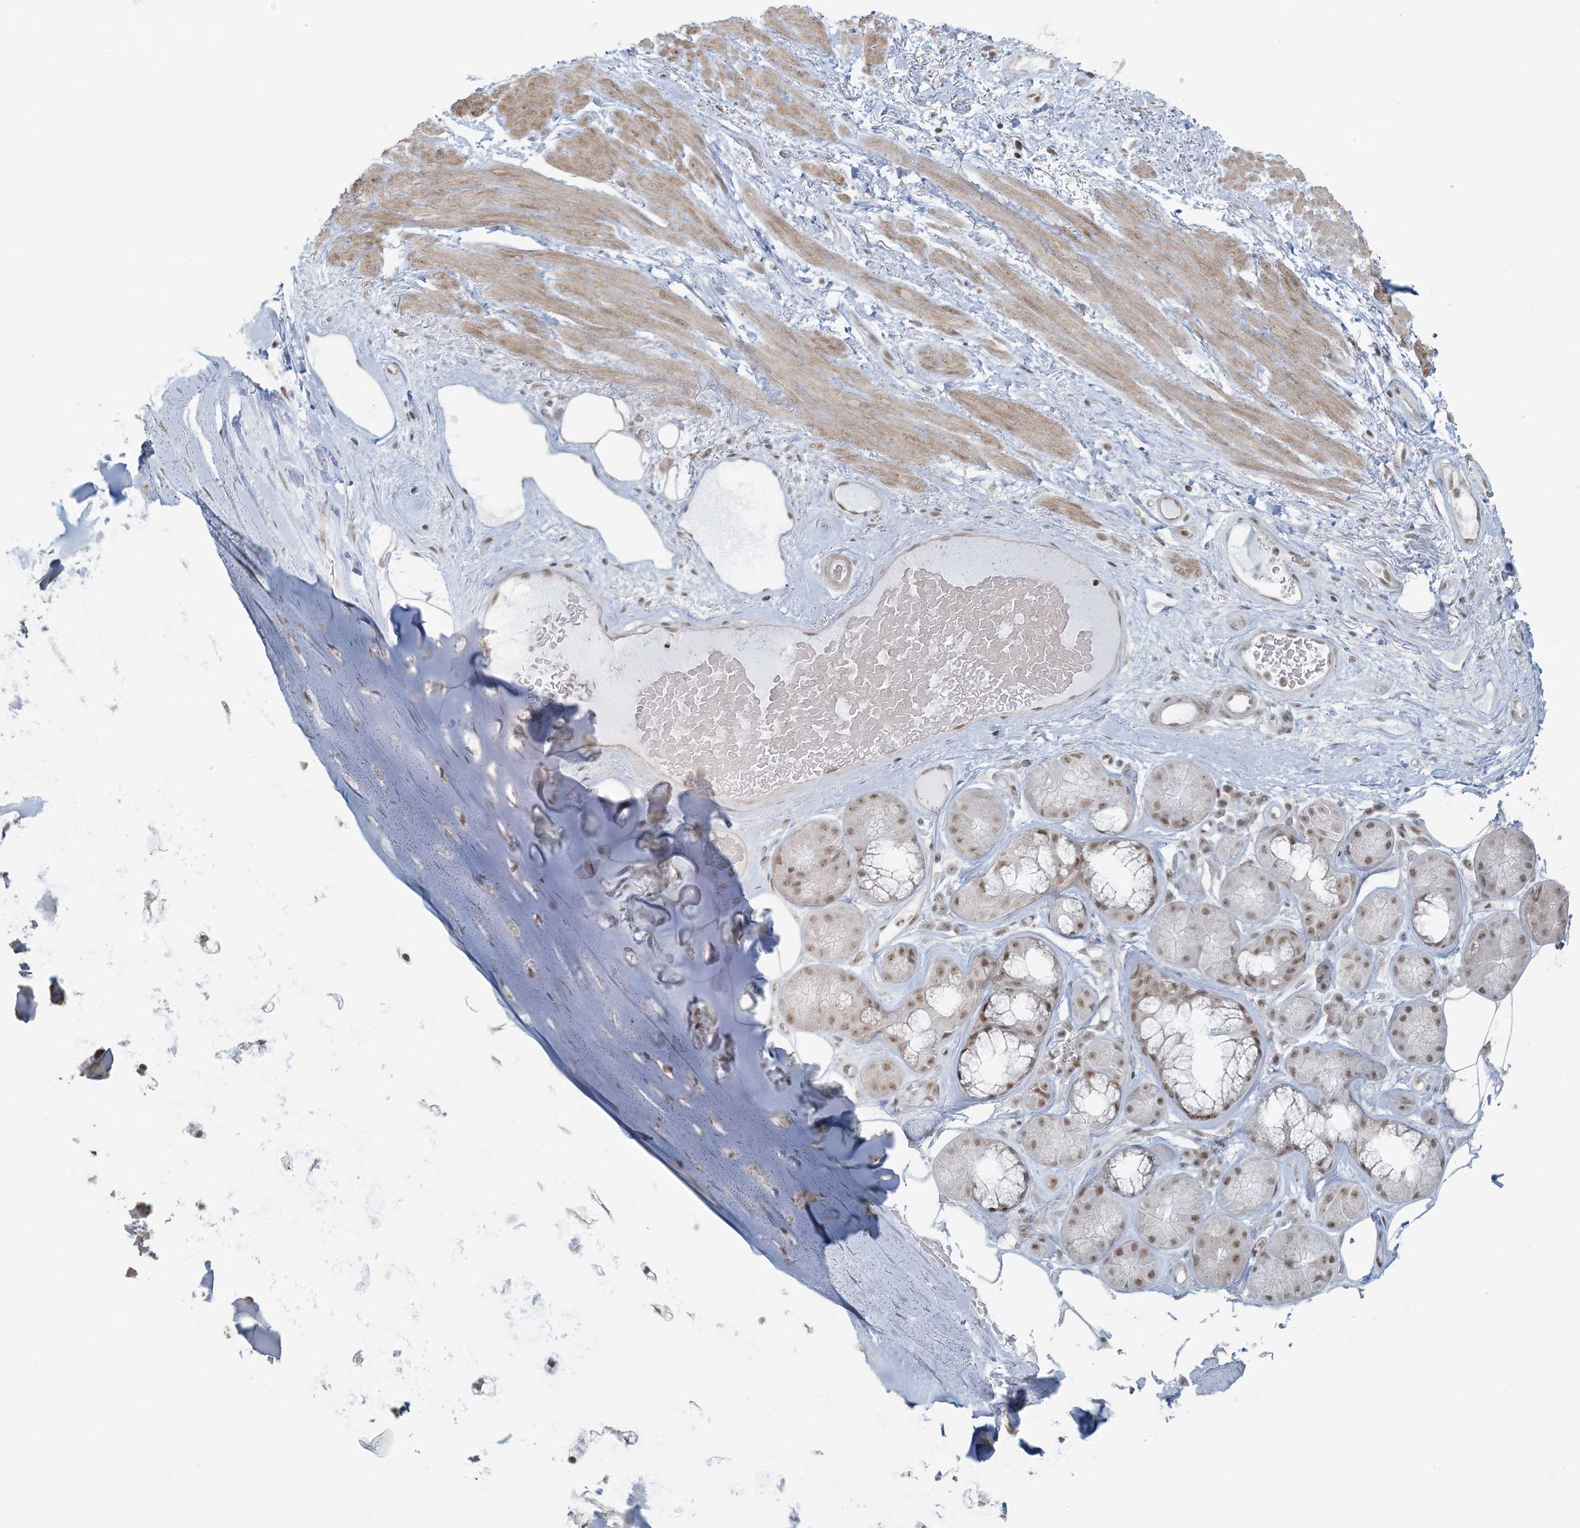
{"staining": {"intensity": "negative", "quantity": "none", "location": "none"}, "tissue": "adipose tissue", "cell_type": "Adipocytes", "image_type": "normal", "snomed": [{"axis": "morphology", "description": "Normal tissue, NOS"}, {"axis": "morphology", "description": "Squamous cell carcinoma, NOS"}, {"axis": "topography", "description": "Lymph node"}, {"axis": "topography", "description": "Bronchus"}, {"axis": "topography", "description": "Lung"}], "caption": "The IHC micrograph has no significant staining in adipocytes of adipose tissue. (Brightfield microscopy of DAB (3,3'-diaminobenzidine) IHC at high magnification).", "gene": "ZNF787", "patient": {"sex": "male", "age": 66}}